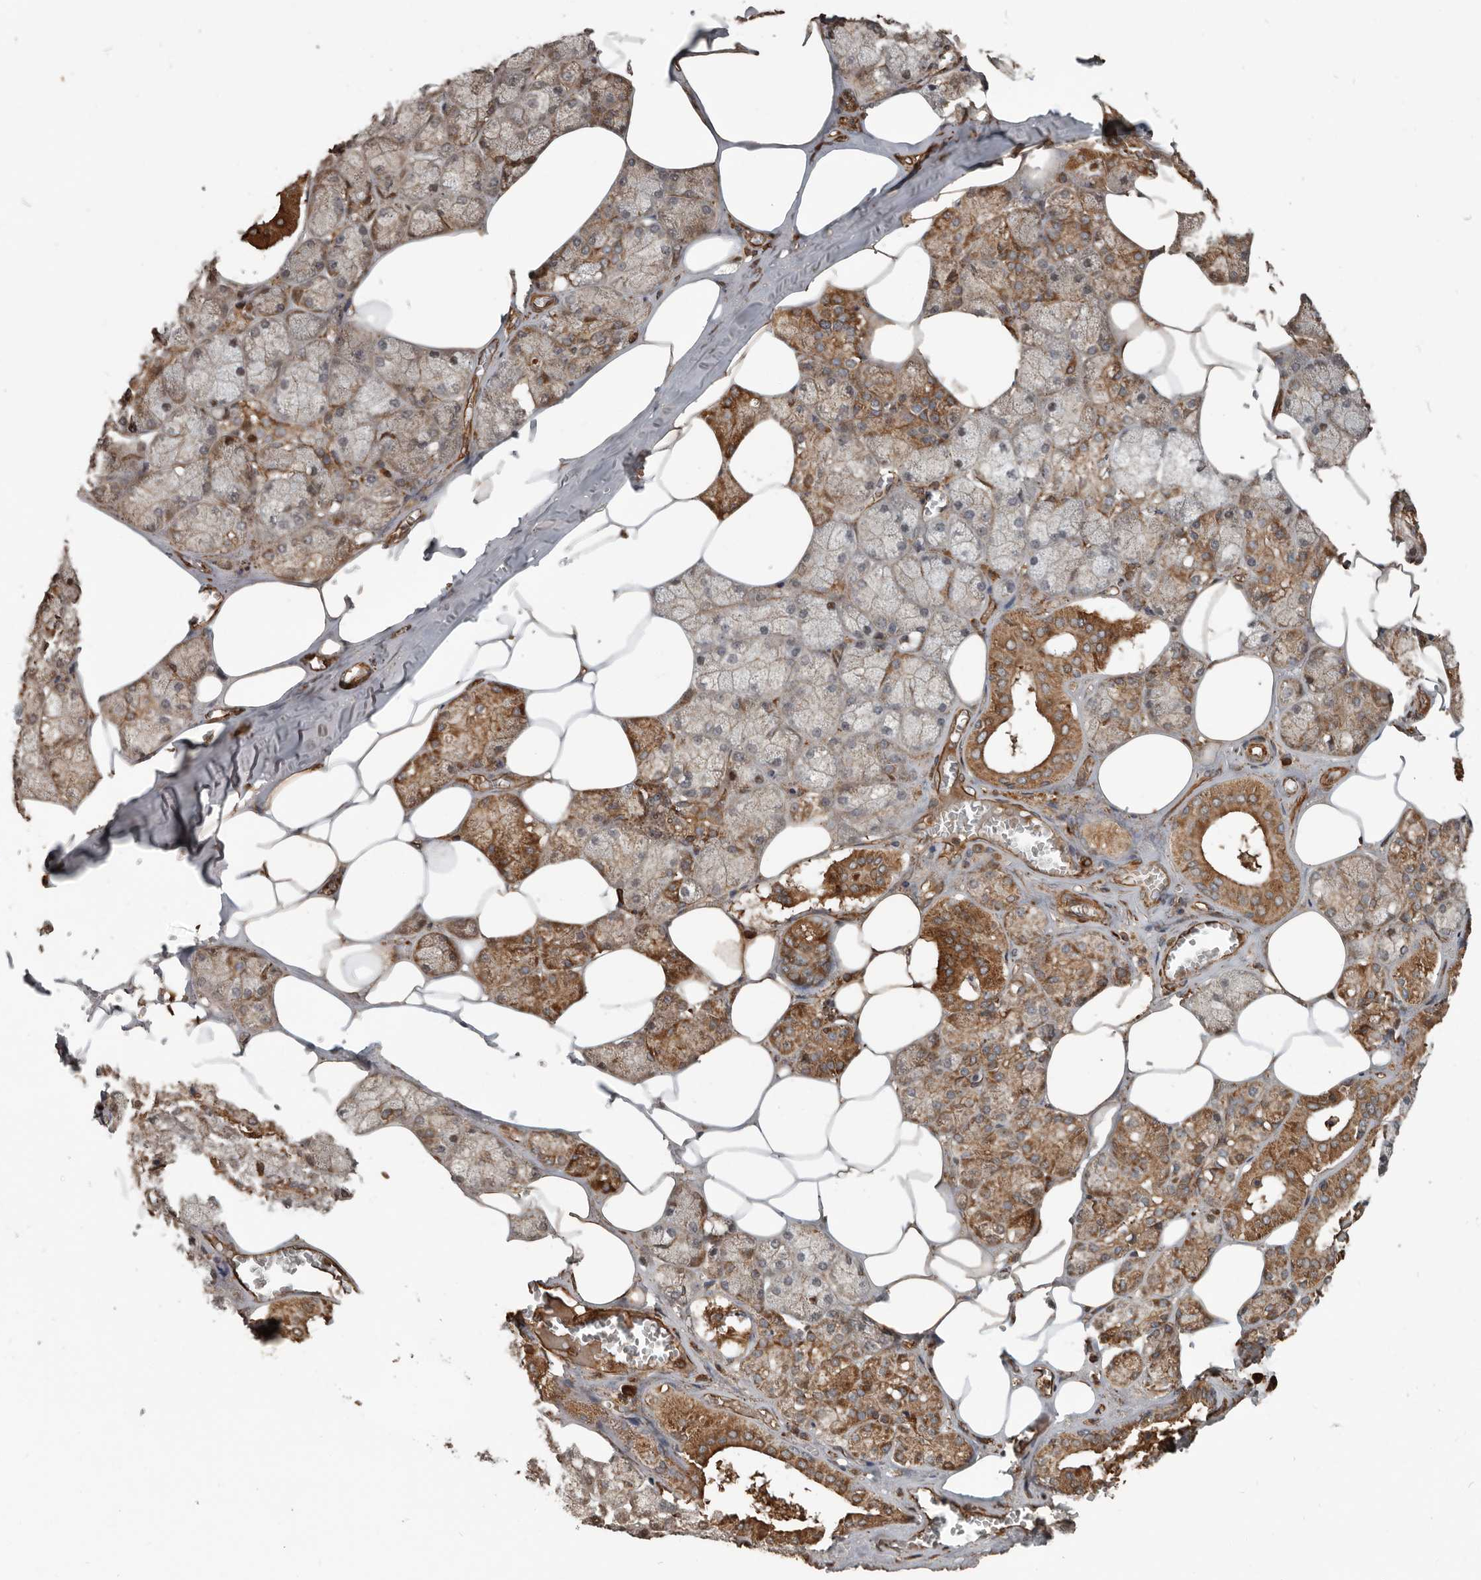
{"staining": {"intensity": "moderate", "quantity": ">75%", "location": "cytoplasmic/membranous"}, "tissue": "salivary gland", "cell_type": "Glandular cells", "image_type": "normal", "snomed": [{"axis": "morphology", "description": "Normal tissue, NOS"}, {"axis": "topography", "description": "Salivary gland"}], "caption": "The image demonstrates a brown stain indicating the presence of a protein in the cytoplasmic/membranous of glandular cells in salivary gland. The protein of interest is shown in brown color, while the nuclei are stained blue.", "gene": "YOD1", "patient": {"sex": "male", "age": 62}}